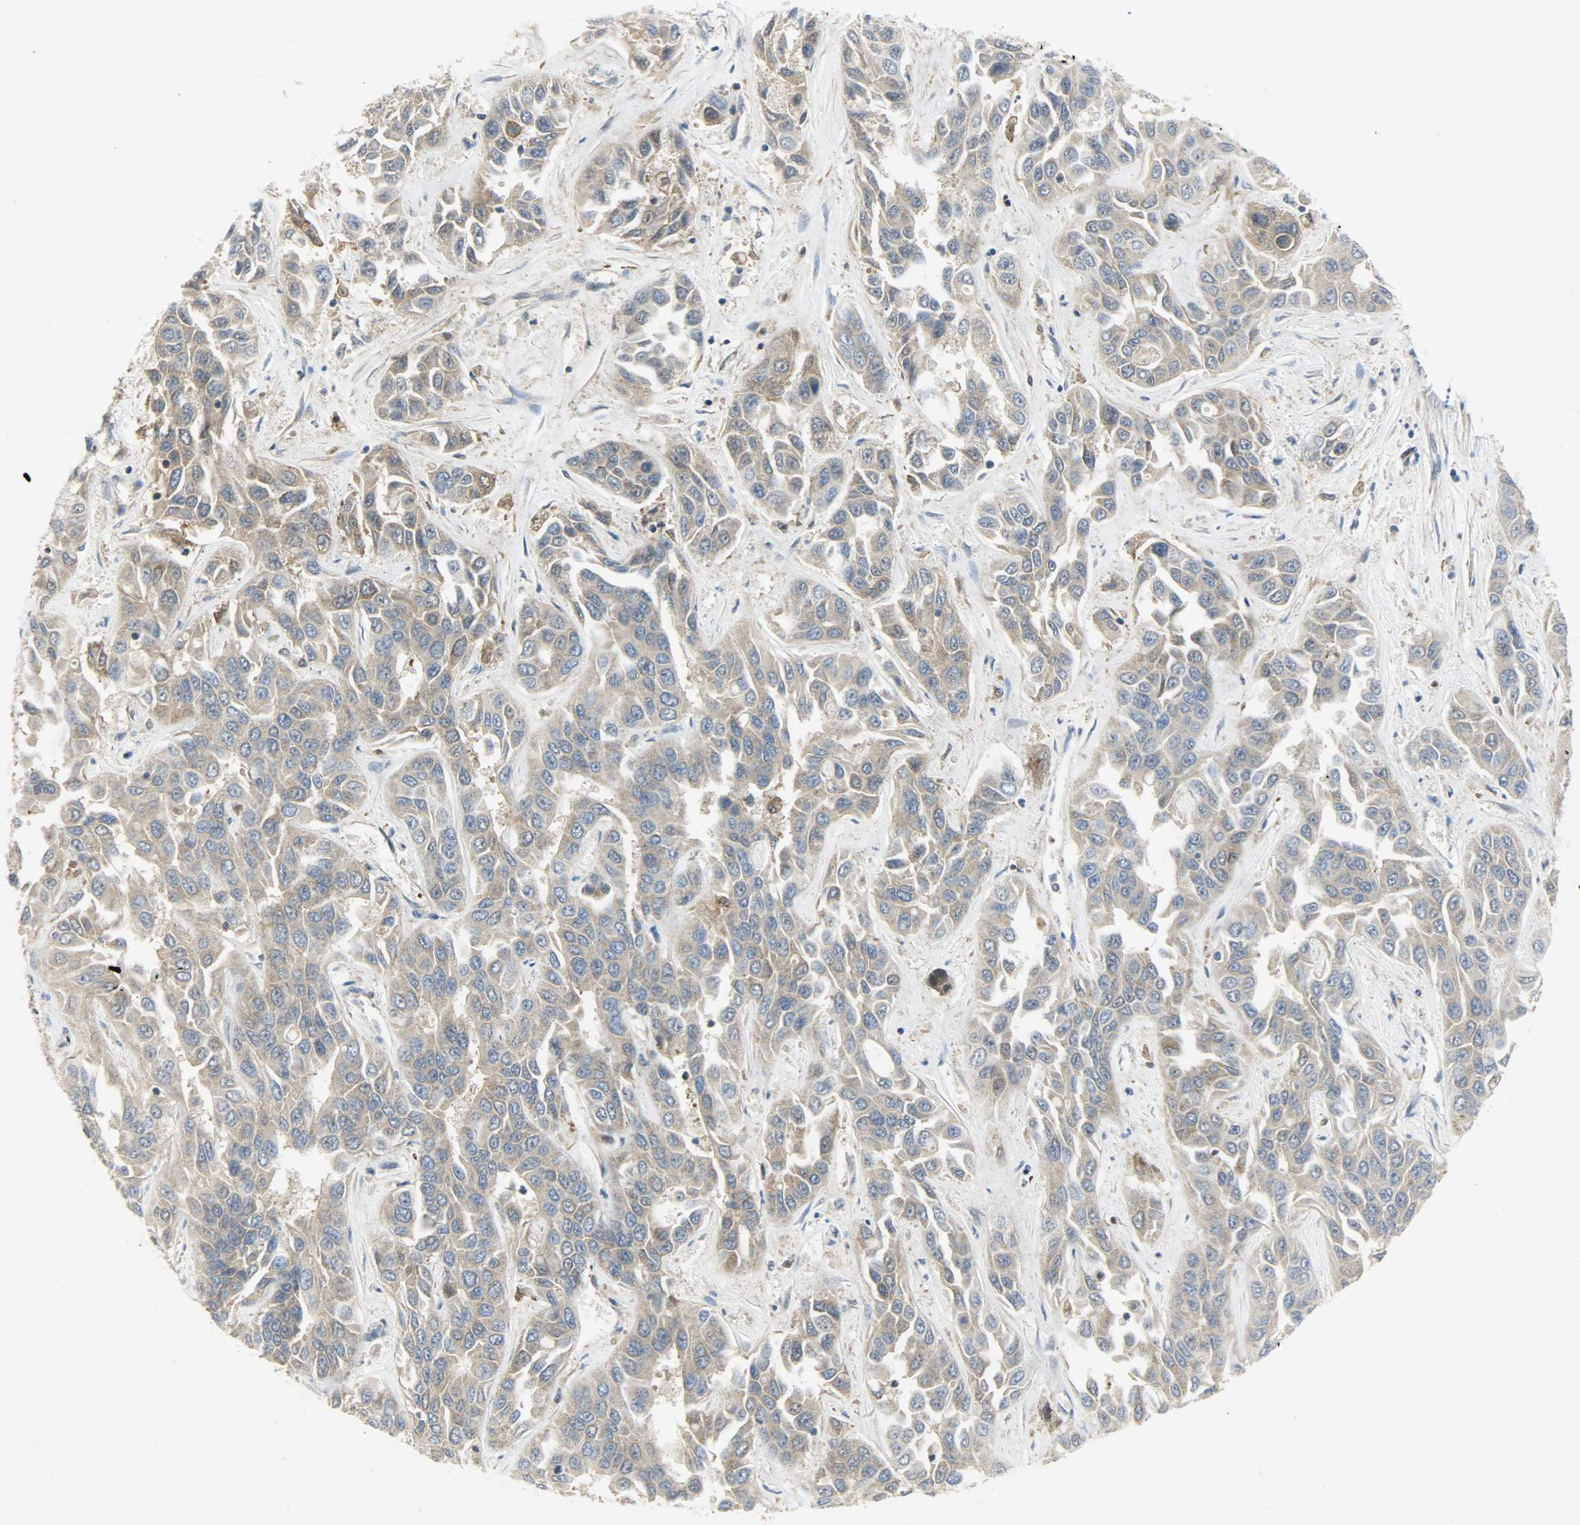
{"staining": {"intensity": "moderate", "quantity": ">75%", "location": "cytoplasmic/membranous"}, "tissue": "liver cancer", "cell_type": "Tumor cells", "image_type": "cancer", "snomed": [{"axis": "morphology", "description": "Cholangiocarcinoma"}, {"axis": "topography", "description": "Liver"}], "caption": "A medium amount of moderate cytoplasmic/membranous positivity is identified in about >75% of tumor cells in cholangiocarcinoma (liver) tissue. The protein is stained brown, and the nuclei are stained in blue (DAB IHC with brightfield microscopy, high magnification).", "gene": "TRIM21", "patient": {"sex": "female", "age": 52}}